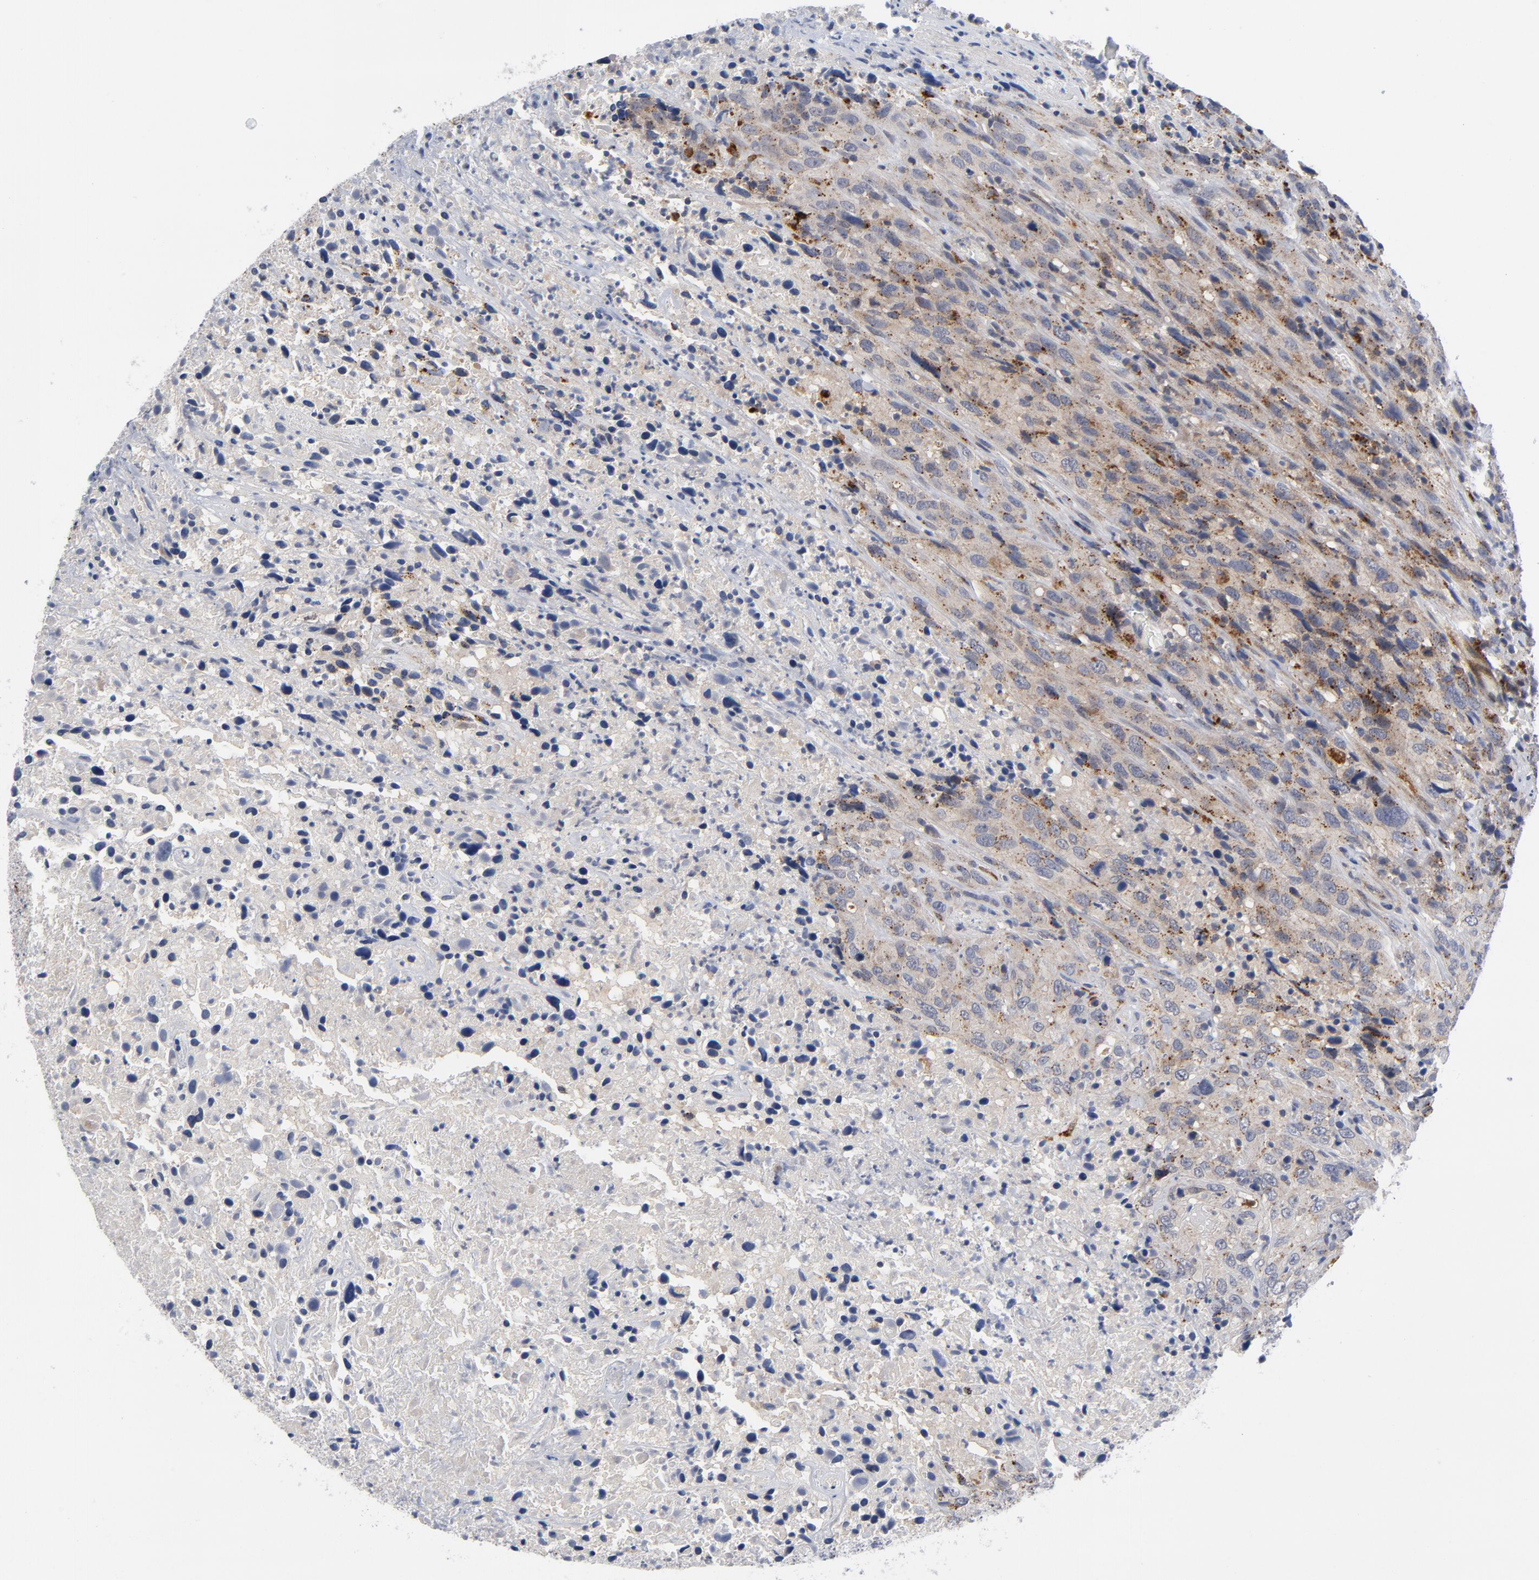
{"staining": {"intensity": "moderate", "quantity": "25%-75%", "location": "cytoplasmic/membranous"}, "tissue": "urothelial cancer", "cell_type": "Tumor cells", "image_type": "cancer", "snomed": [{"axis": "morphology", "description": "Urothelial carcinoma, High grade"}, {"axis": "topography", "description": "Urinary bladder"}], "caption": "A histopathology image of human high-grade urothelial carcinoma stained for a protein shows moderate cytoplasmic/membranous brown staining in tumor cells.", "gene": "AKT2", "patient": {"sex": "male", "age": 61}}